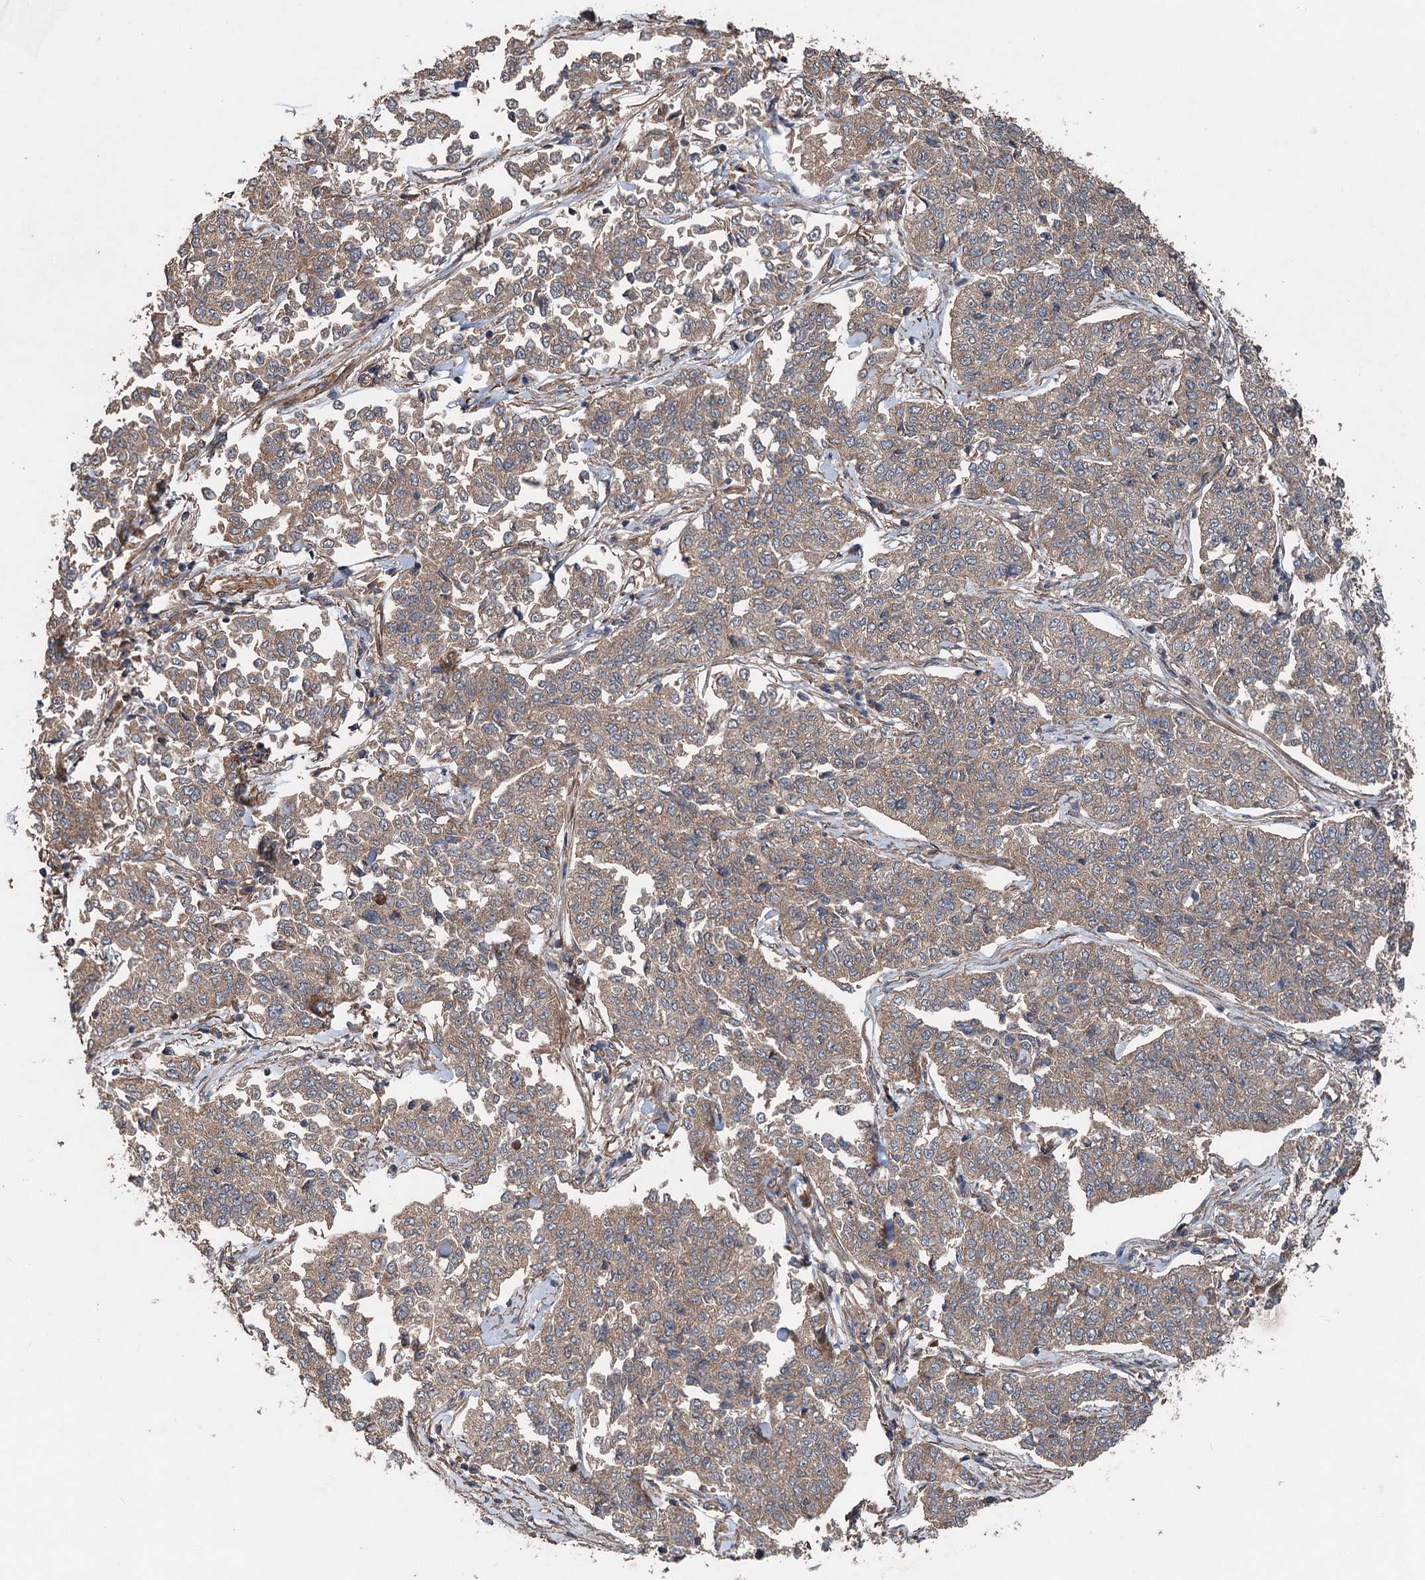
{"staining": {"intensity": "weak", "quantity": "25%-75%", "location": "cytoplasmic/membranous"}, "tissue": "cervical cancer", "cell_type": "Tumor cells", "image_type": "cancer", "snomed": [{"axis": "morphology", "description": "Squamous cell carcinoma, NOS"}, {"axis": "topography", "description": "Cervix"}], "caption": "Approximately 25%-75% of tumor cells in human cervical cancer demonstrate weak cytoplasmic/membranous protein expression as visualized by brown immunohistochemical staining.", "gene": "RNF214", "patient": {"sex": "female", "age": 35}}